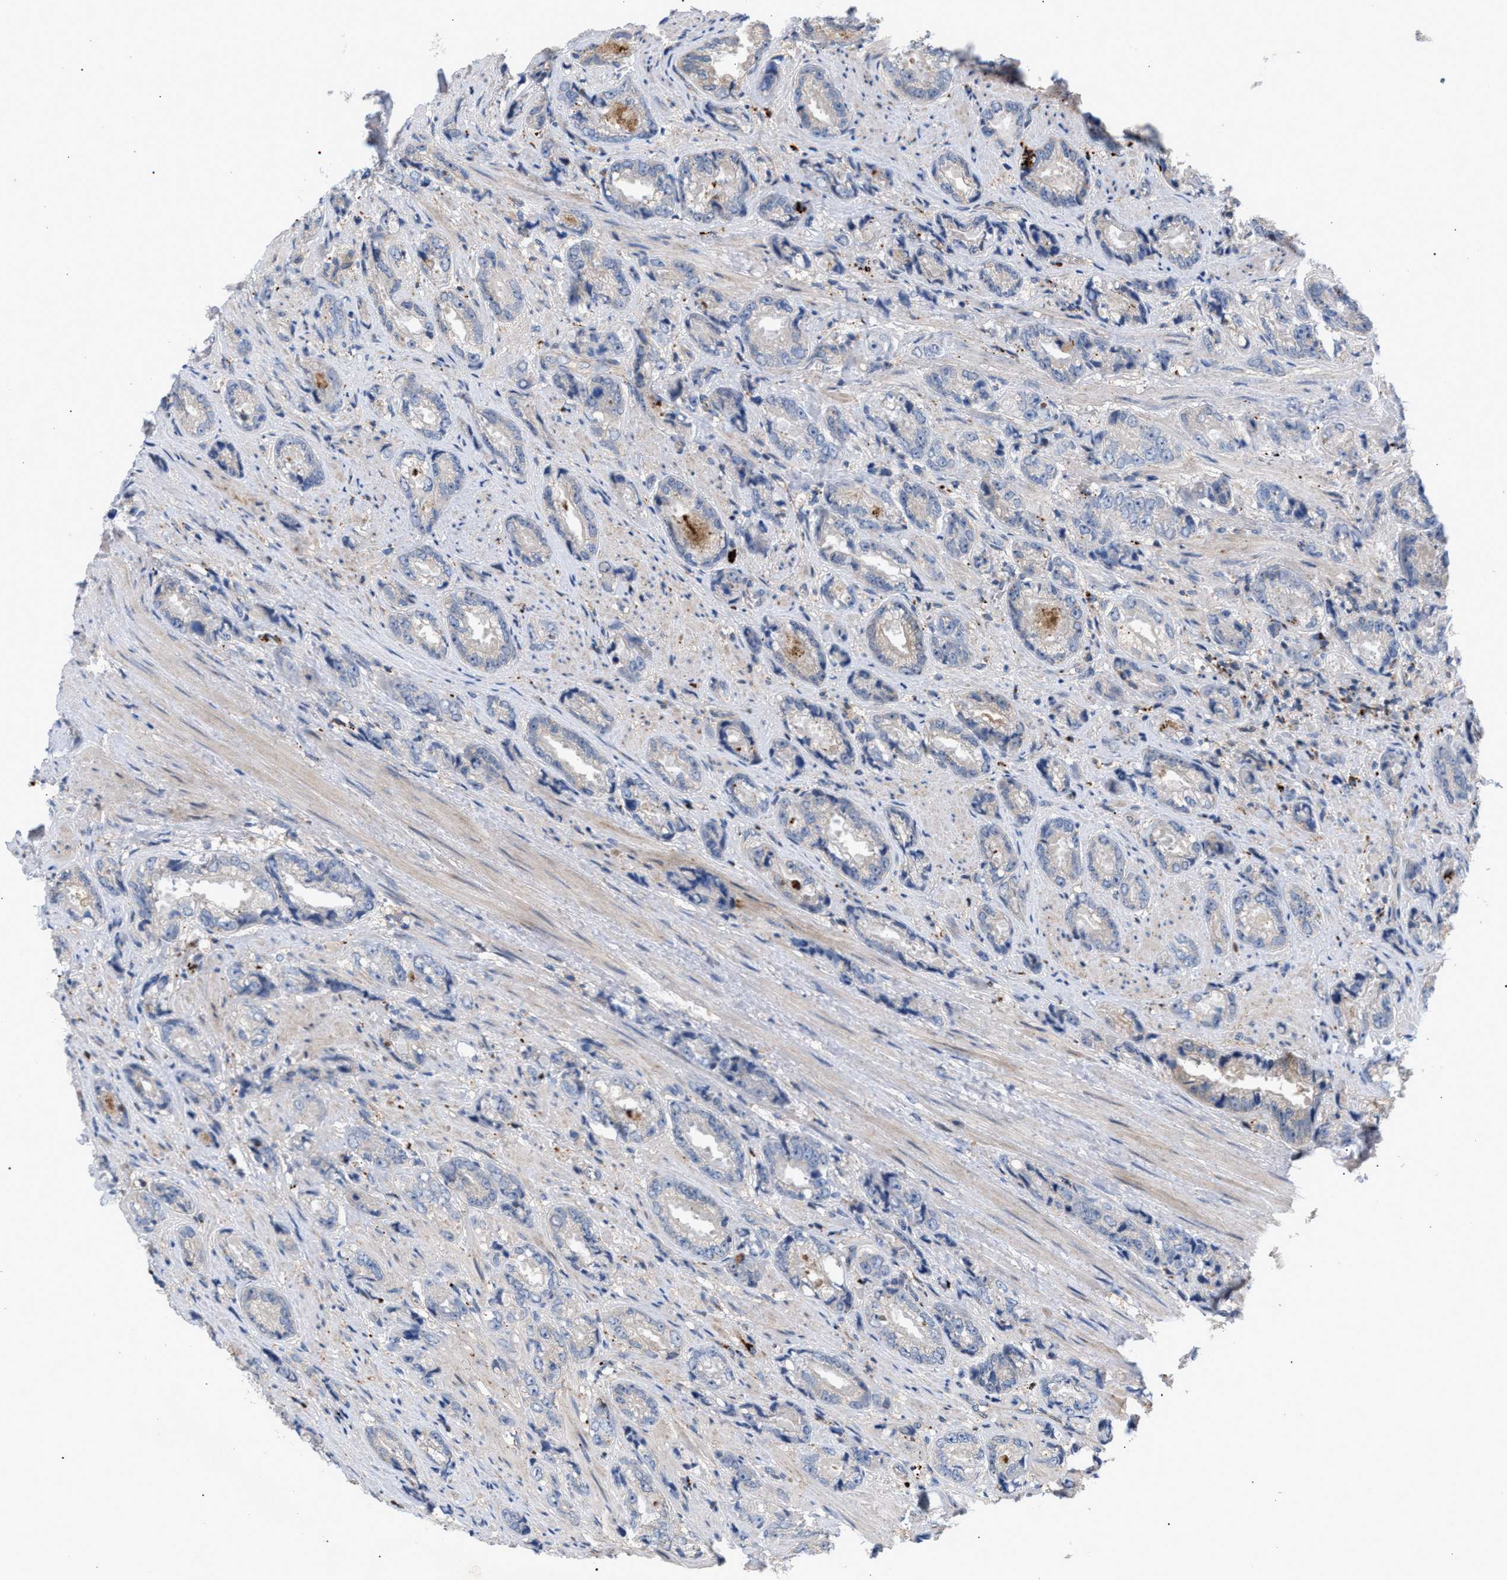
{"staining": {"intensity": "negative", "quantity": "none", "location": "none"}, "tissue": "prostate cancer", "cell_type": "Tumor cells", "image_type": "cancer", "snomed": [{"axis": "morphology", "description": "Adenocarcinoma, High grade"}, {"axis": "topography", "description": "Prostate"}], "caption": "DAB immunohistochemical staining of human prostate cancer exhibits no significant expression in tumor cells. The staining was performed using DAB (3,3'-diaminobenzidine) to visualize the protein expression in brown, while the nuclei were stained in blue with hematoxylin (Magnification: 20x).", "gene": "MBTD1", "patient": {"sex": "male", "age": 61}}